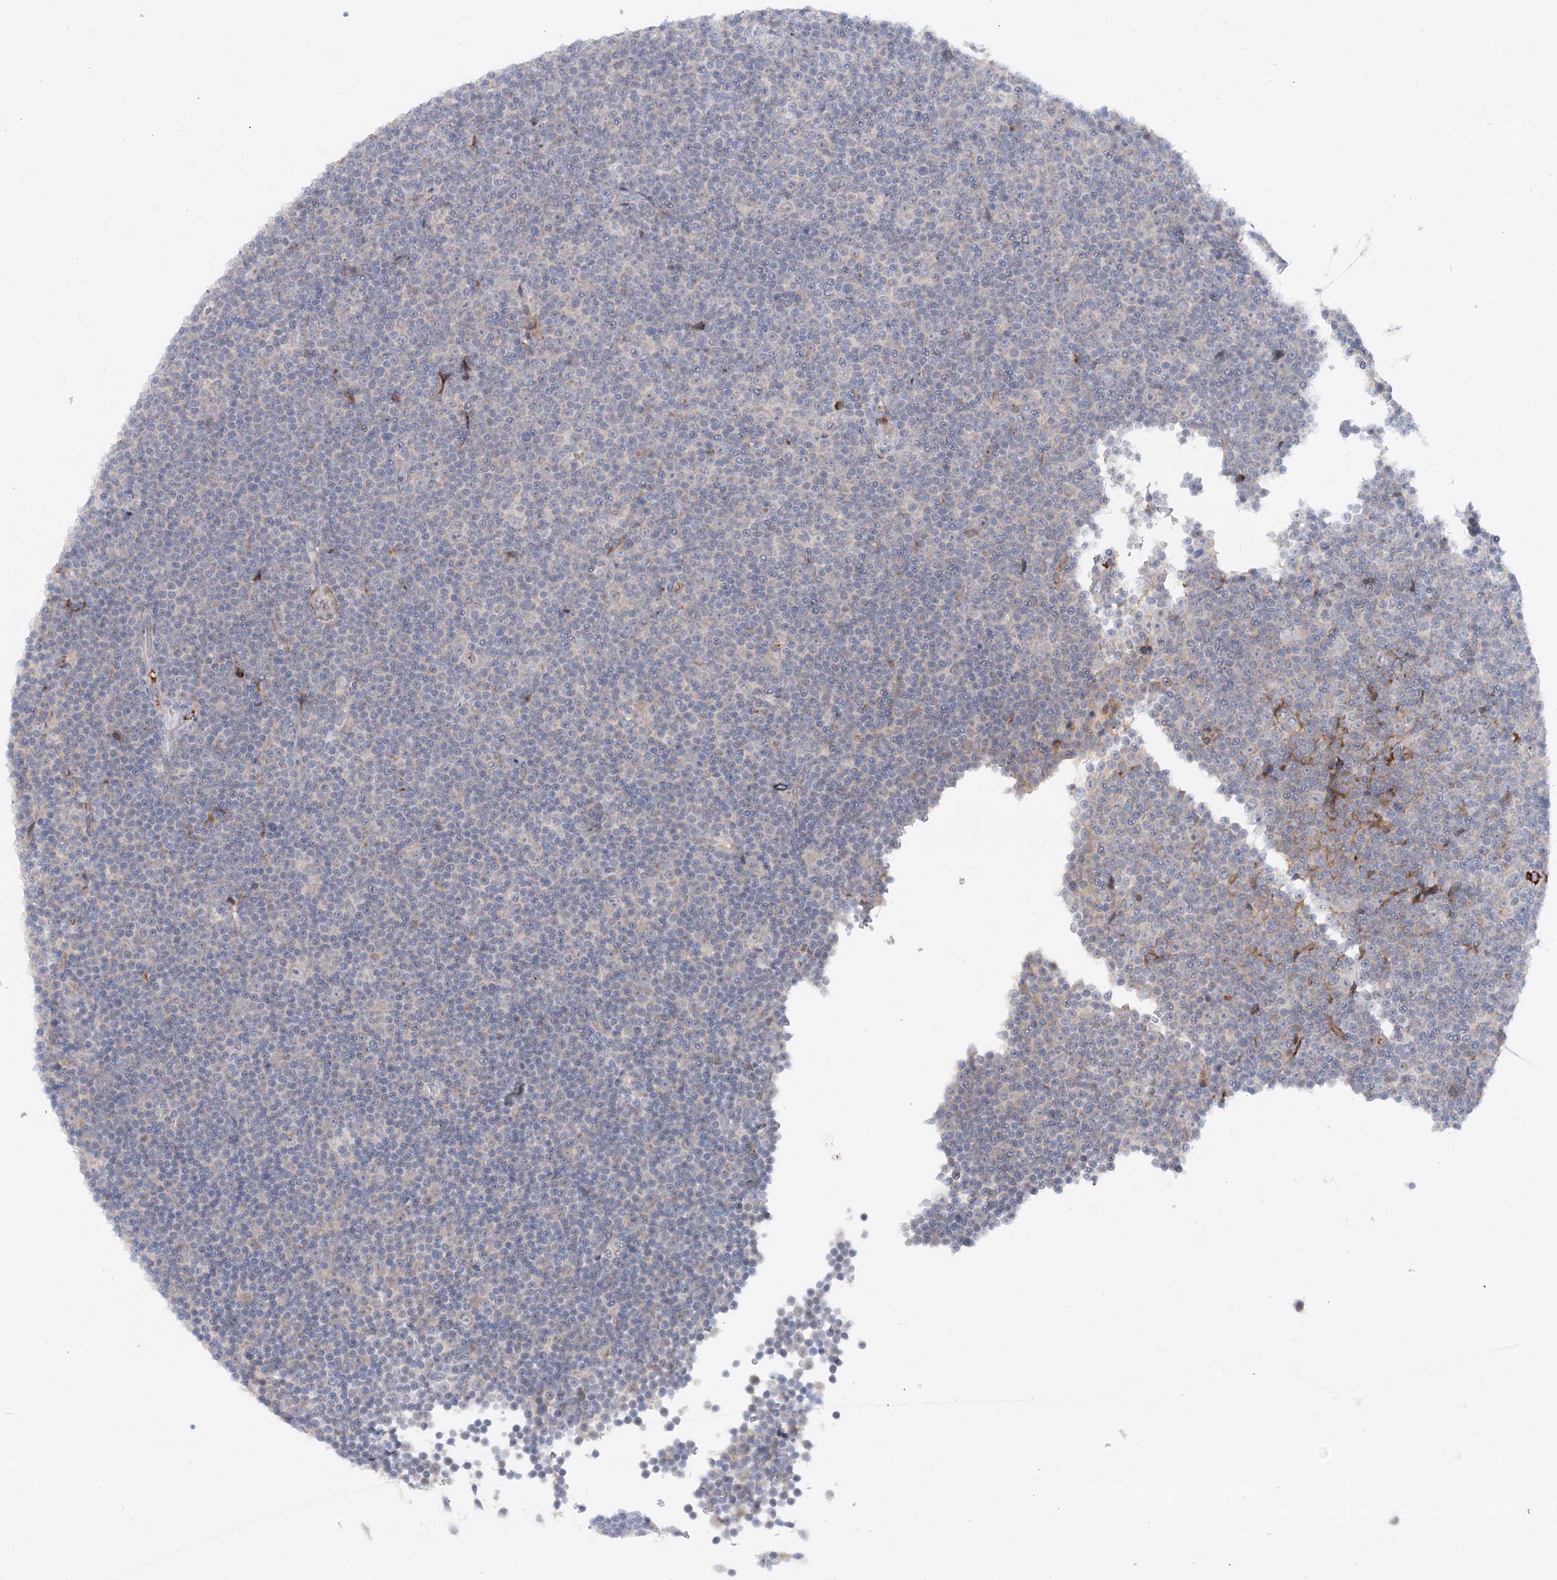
{"staining": {"intensity": "negative", "quantity": "none", "location": "none"}, "tissue": "lymphoma", "cell_type": "Tumor cells", "image_type": "cancer", "snomed": [{"axis": "morphology", "description": "Malignant lymphoma, non-Hodgkin's type, Low grade"}, {"axis": "topography", "description": "Lymph node"}], "caption": "Tumor cells show no significant expression in lymphoma.", "gene": "FGF19", "patient": {"sex": "female", "age": 67}}